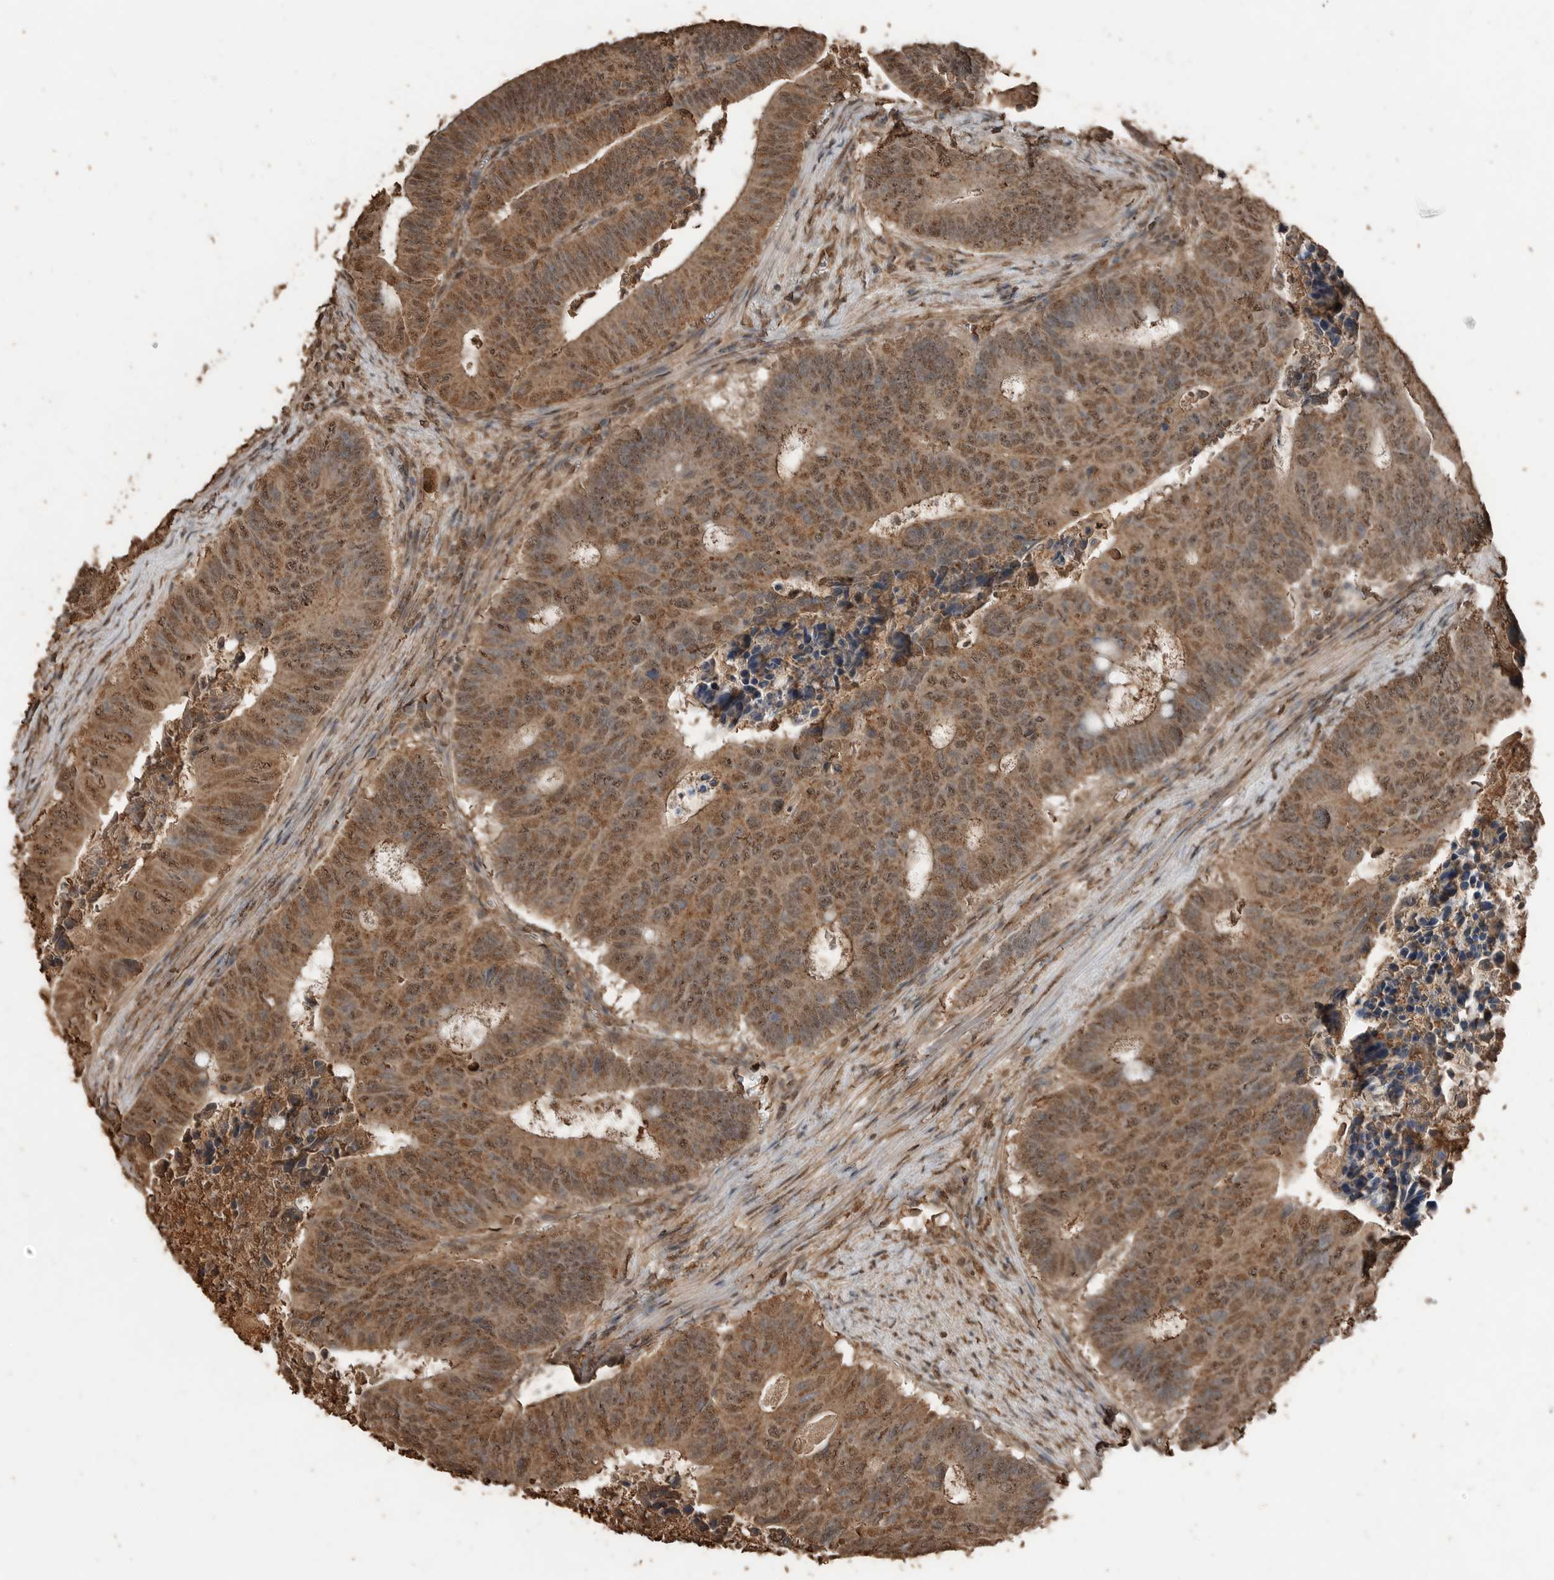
{"staining": {"intensity": "moderate", "quantity": ">75%", "location": "cytoplasmic/membranous,nuclear"}, "tissue": "colorectal cancer", "cell_type": "Tumor cells", "image_type": "cancer", "snomed": [{"axis": "morphology", "description": "Adenocarcinoma, NOS"}, {"axis": "topography", "description": "Colon"}], "caption": "This micrograph displays immunohistochemistry (IHC) staining of colorectal adenocarcinoma, with medium moderate cytoplasmic/membranous and nuclear expression in approximately >75% of tumor cells.", "gene": "BLZF1", "patient": {"sex": "male", "age": 87}}